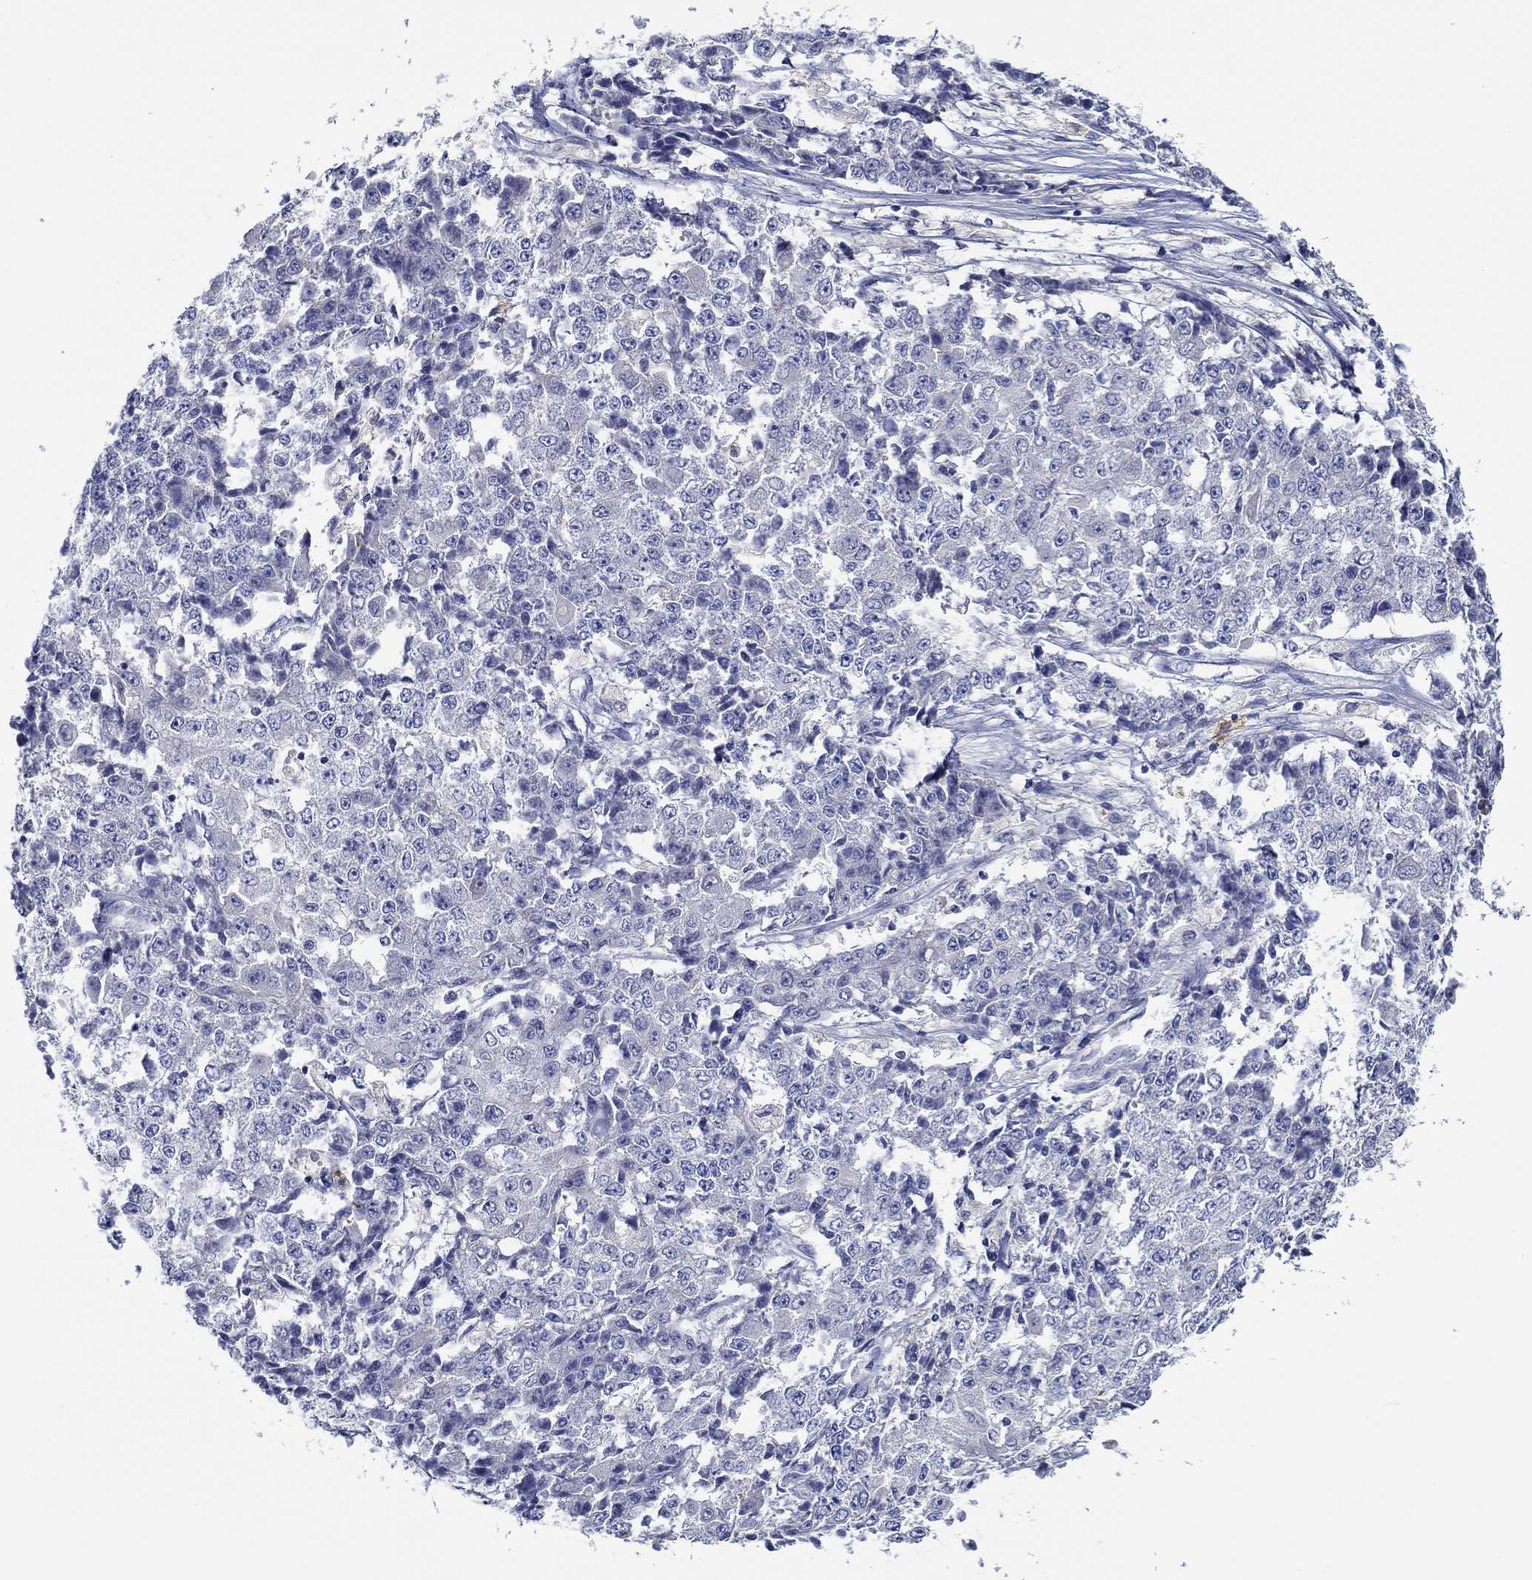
{"staining": {"intensity": "negative", "quantity": "none", "location": "none"}, "tissue": "ovarian cancer", "cell_type": "Tumor cells", "image_type": "cancer", "snomed": [{"axis": "morphology", "description": "Carcinoma, endometroid"}, {"axis": "topography", "description": "Ovary"}], "caption": "An image of ovarian cancer stained for a protein exhibits no brown staining in tumor cells.", "gene": "CHIT1", "patient": {"sex": "female", "age": 42}}